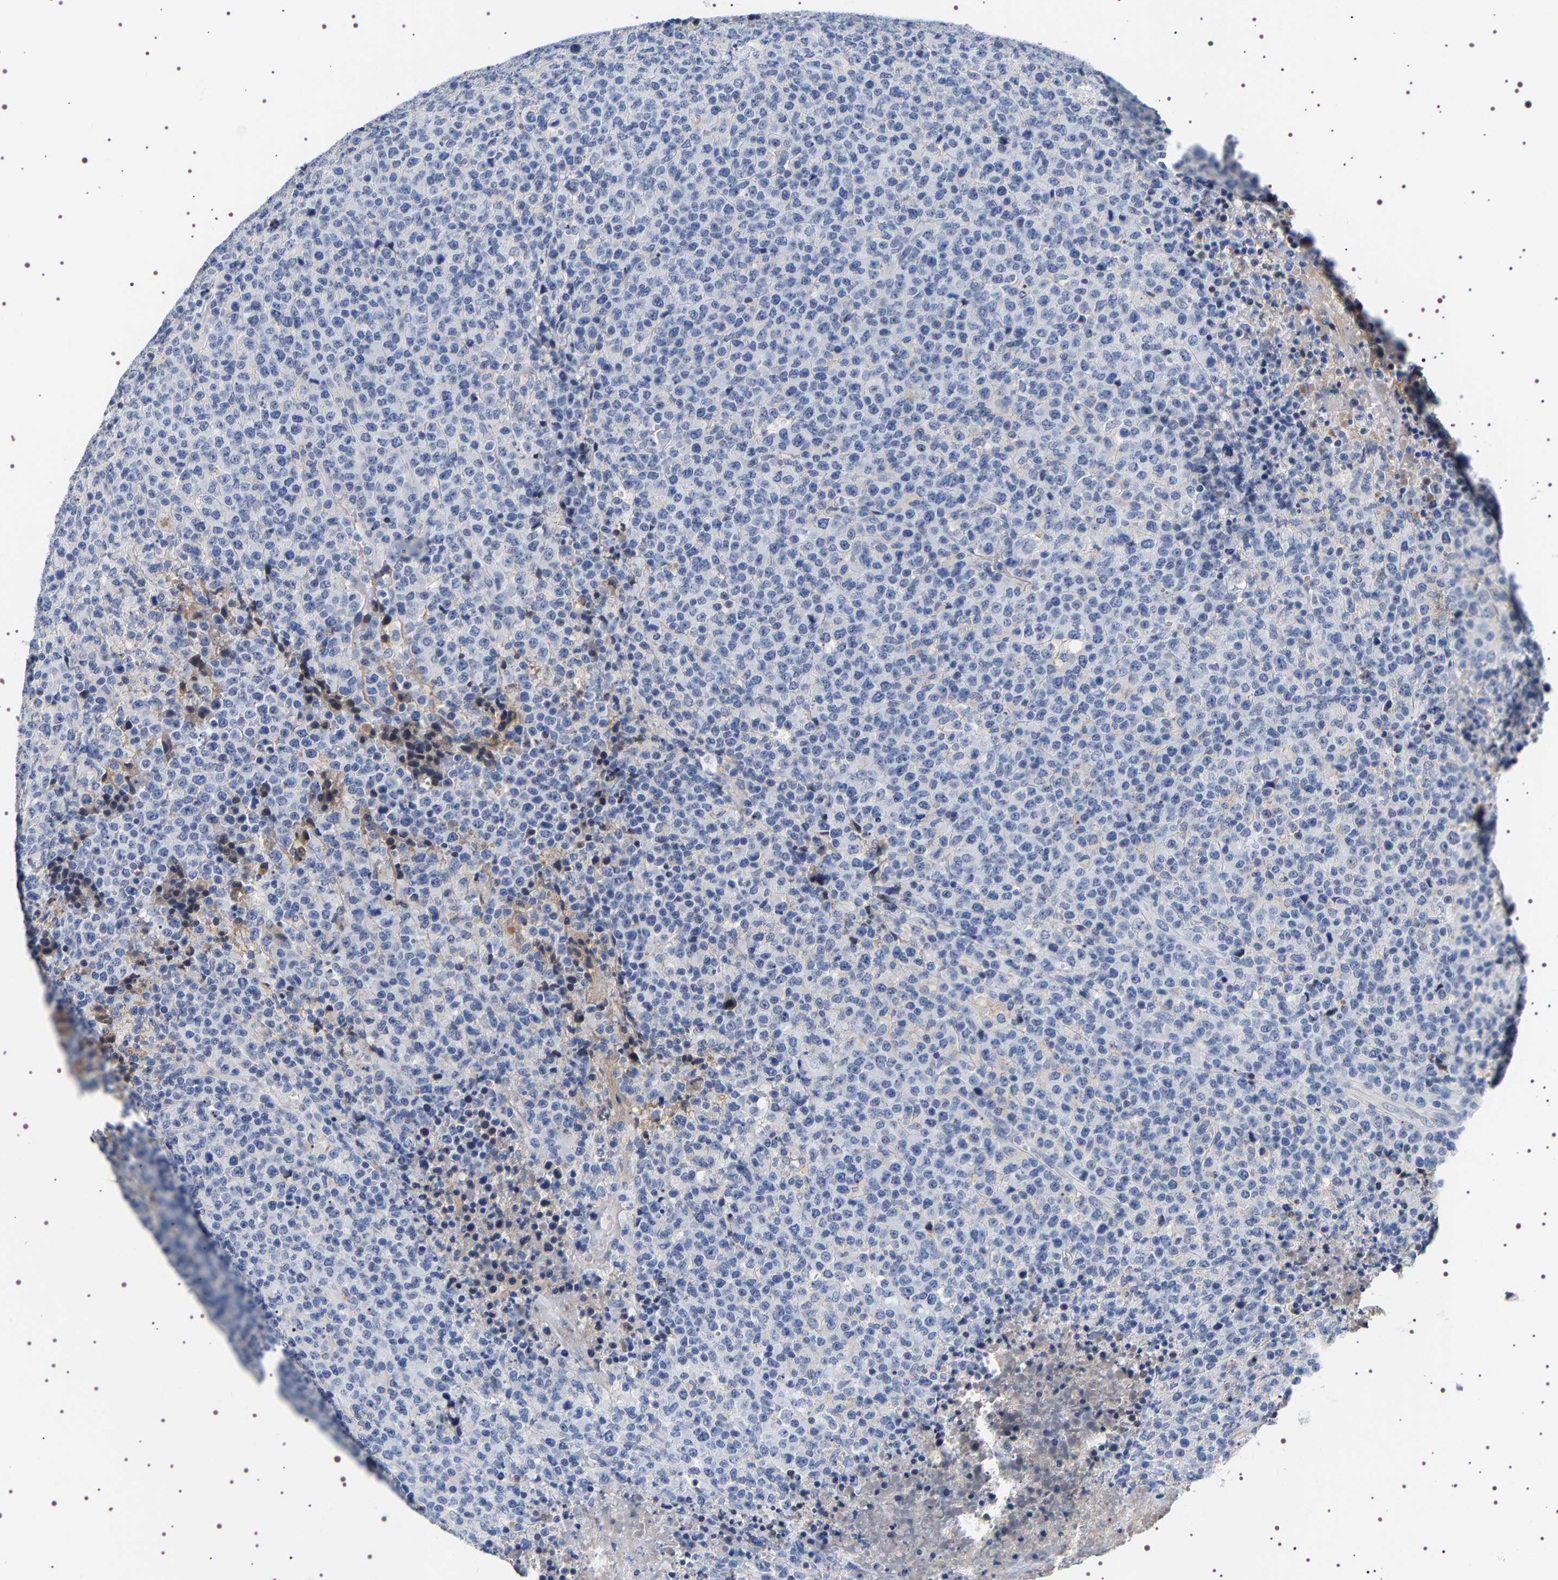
{"staining": {"intensity": "negative", "quantity": "none", "location": "none"}, "tissue": "lymphoma", "cell_type": "Tumor cells", "image_type": "cancer", "snomed": [{"axis": "morphology", "description": "Malignant lymphoma, non-Hodgkin's type, High grade"}, {"axis": "topography", "description": "Lymph node"}], "caption": "DAB immunohistochemical staining of human lymphoma displays no significant staining in tumor cells.", "gene": "UBQLN3", "patient": {"sex": "male", "age": 13}}